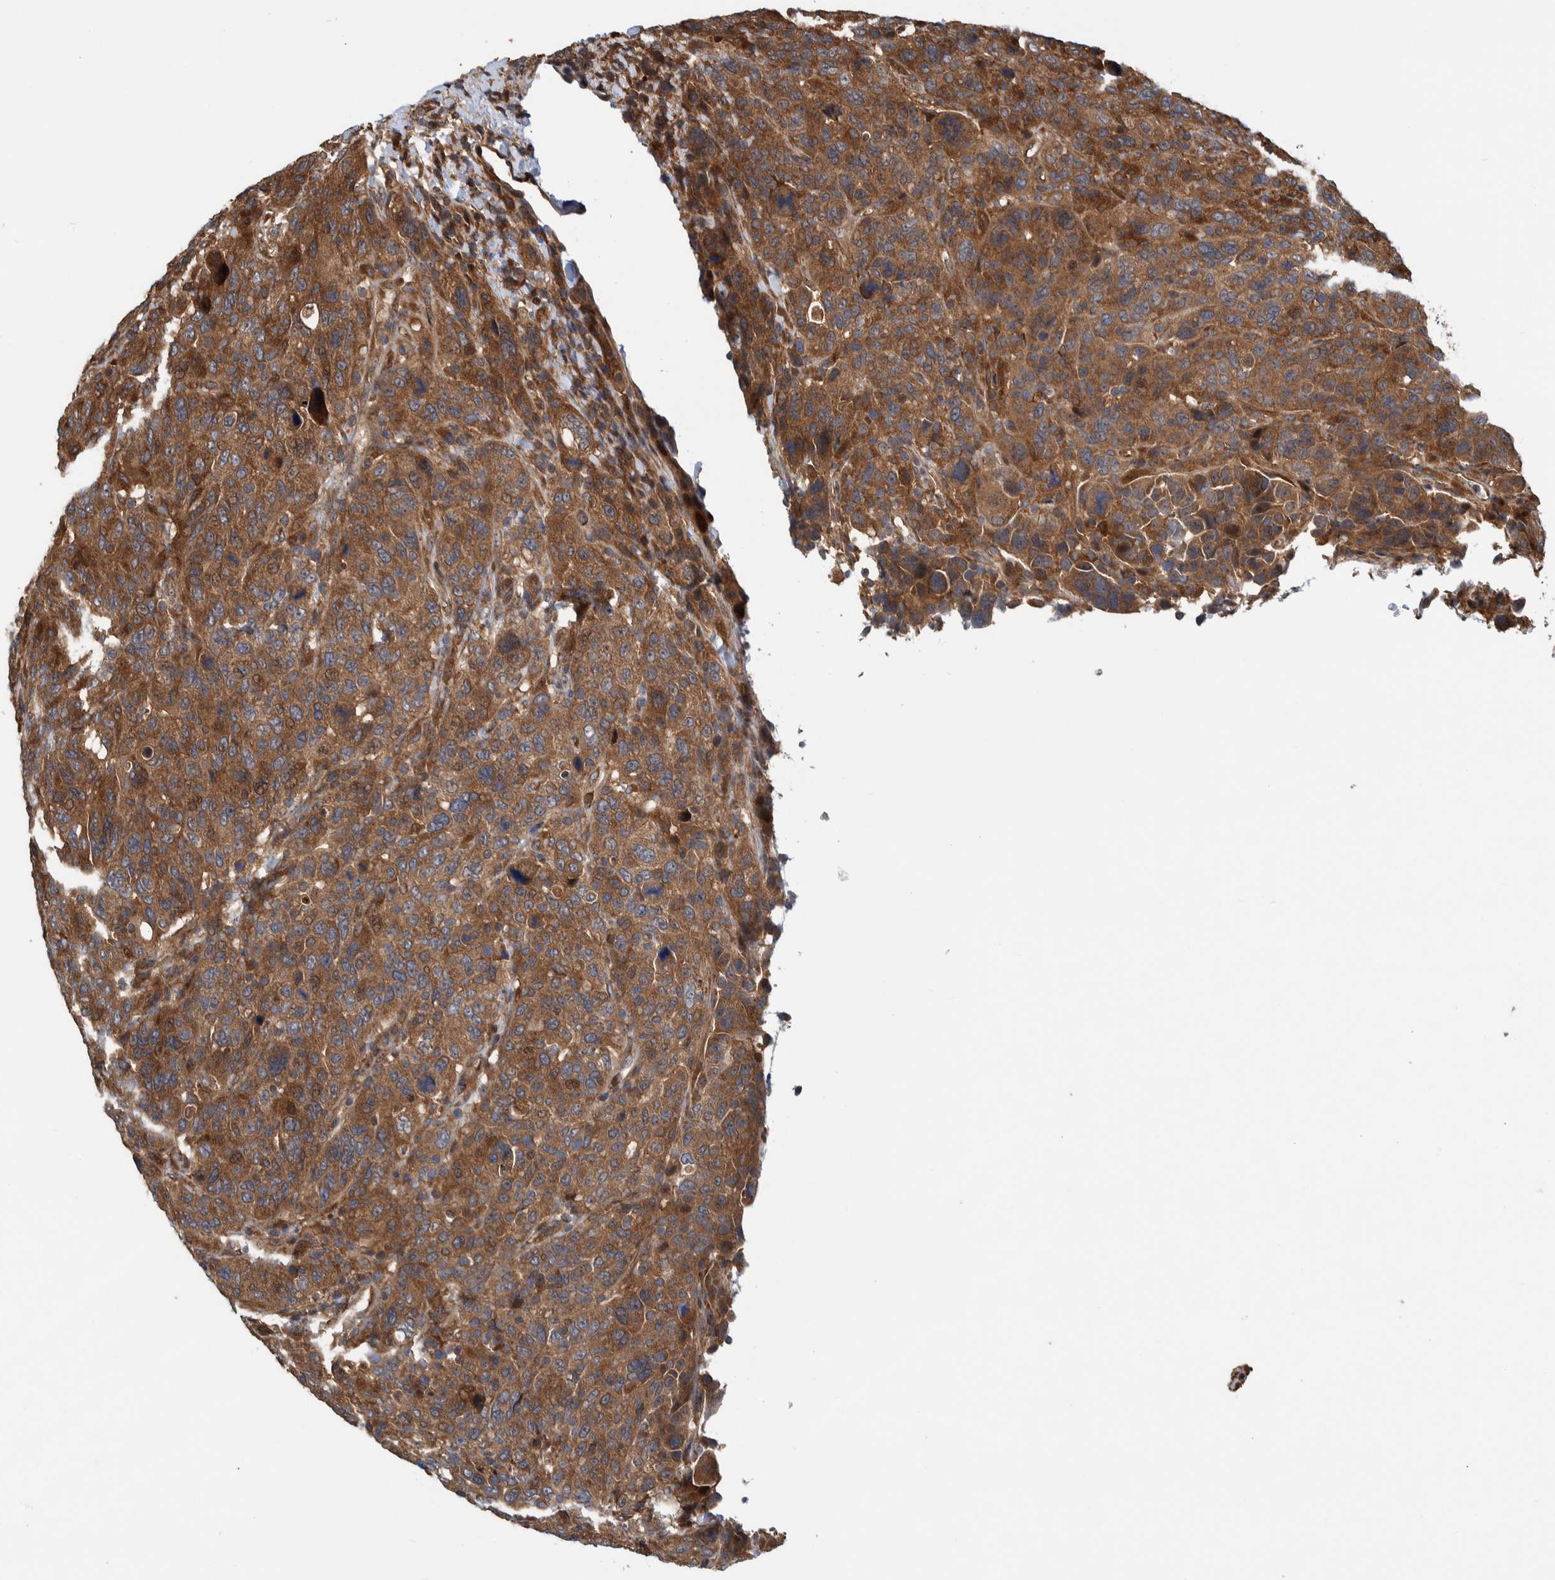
{"staining": {"intensity": "strong", "quantity": ">75%", "location": "cytoplasmic/membranous"}, "tissue": "breast cancer", "cell_type": "Tumor cells", "image_type": "cancer", "snomed": [{"axis": "morphology", "description": "Duct carcinoma"}, {"axis": "topography", "description": "Breast"}], "caption": "Immunohistochemistry (IHC) of breast cancer (intraductal carcinoma) shows high levels of strong cytoplasmic/membranous staining in about >75% of tumor cells.", "gene": "CCDC57", "patient": {"sex": "female", "age": 37}}